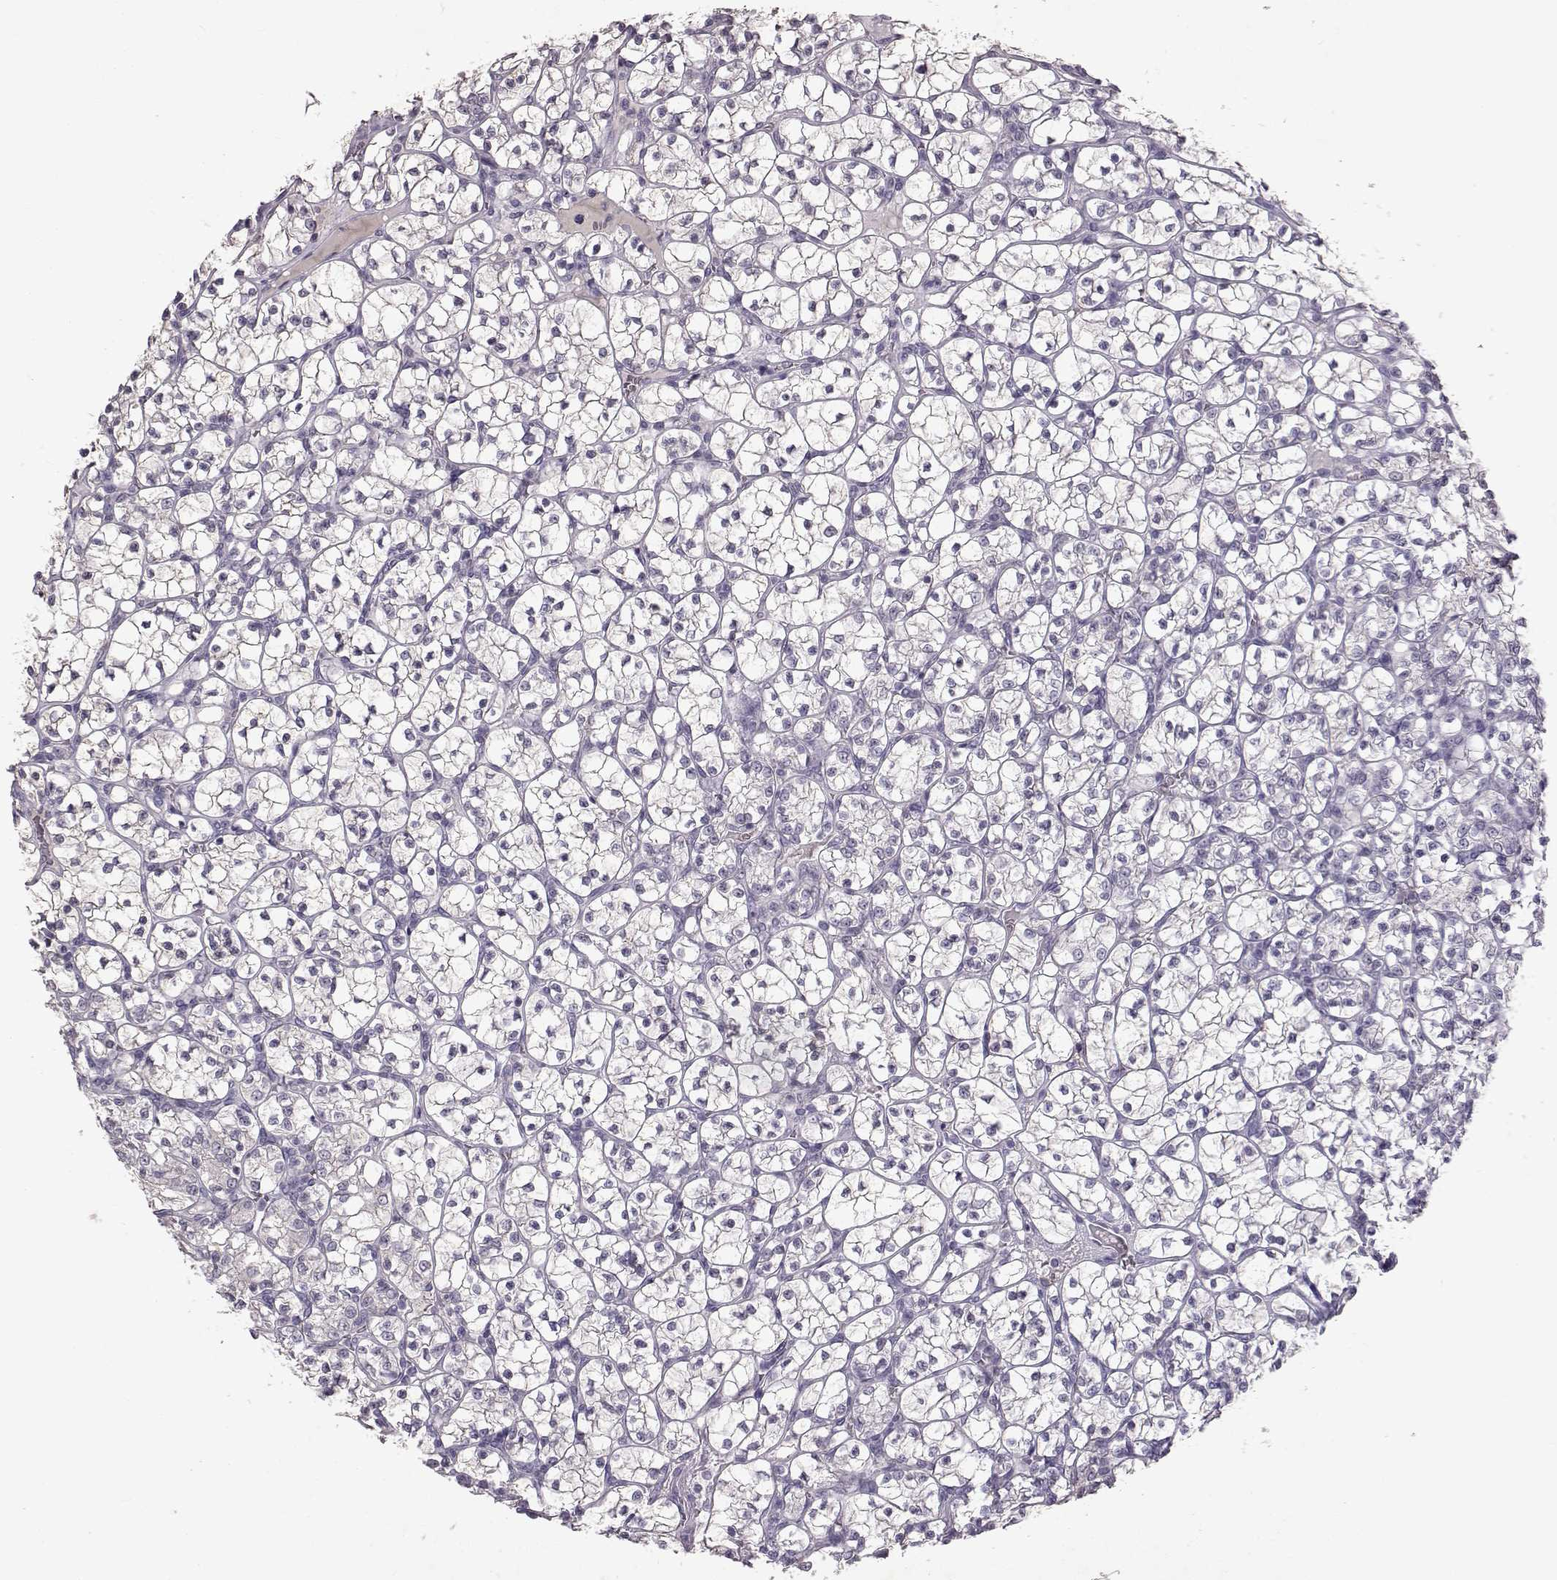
{"staining": {"intensity": "negative", "quantity": "none", "location": "none"}, "tissue": "renal cancer", "cell_type": "Tumor cells", "image_type": "cancer", "snomed": [{"axis": "morphology", "description": "Adenocarcinoma, NOS"}, {"axis": "topography", "description": "Kidney"}], "caption": "IHC of adenocarcinoma (renal) shows no positivity in tumor cells.", "gene": "SPAG17", "patient": {"sex": "female", "age": 89}}